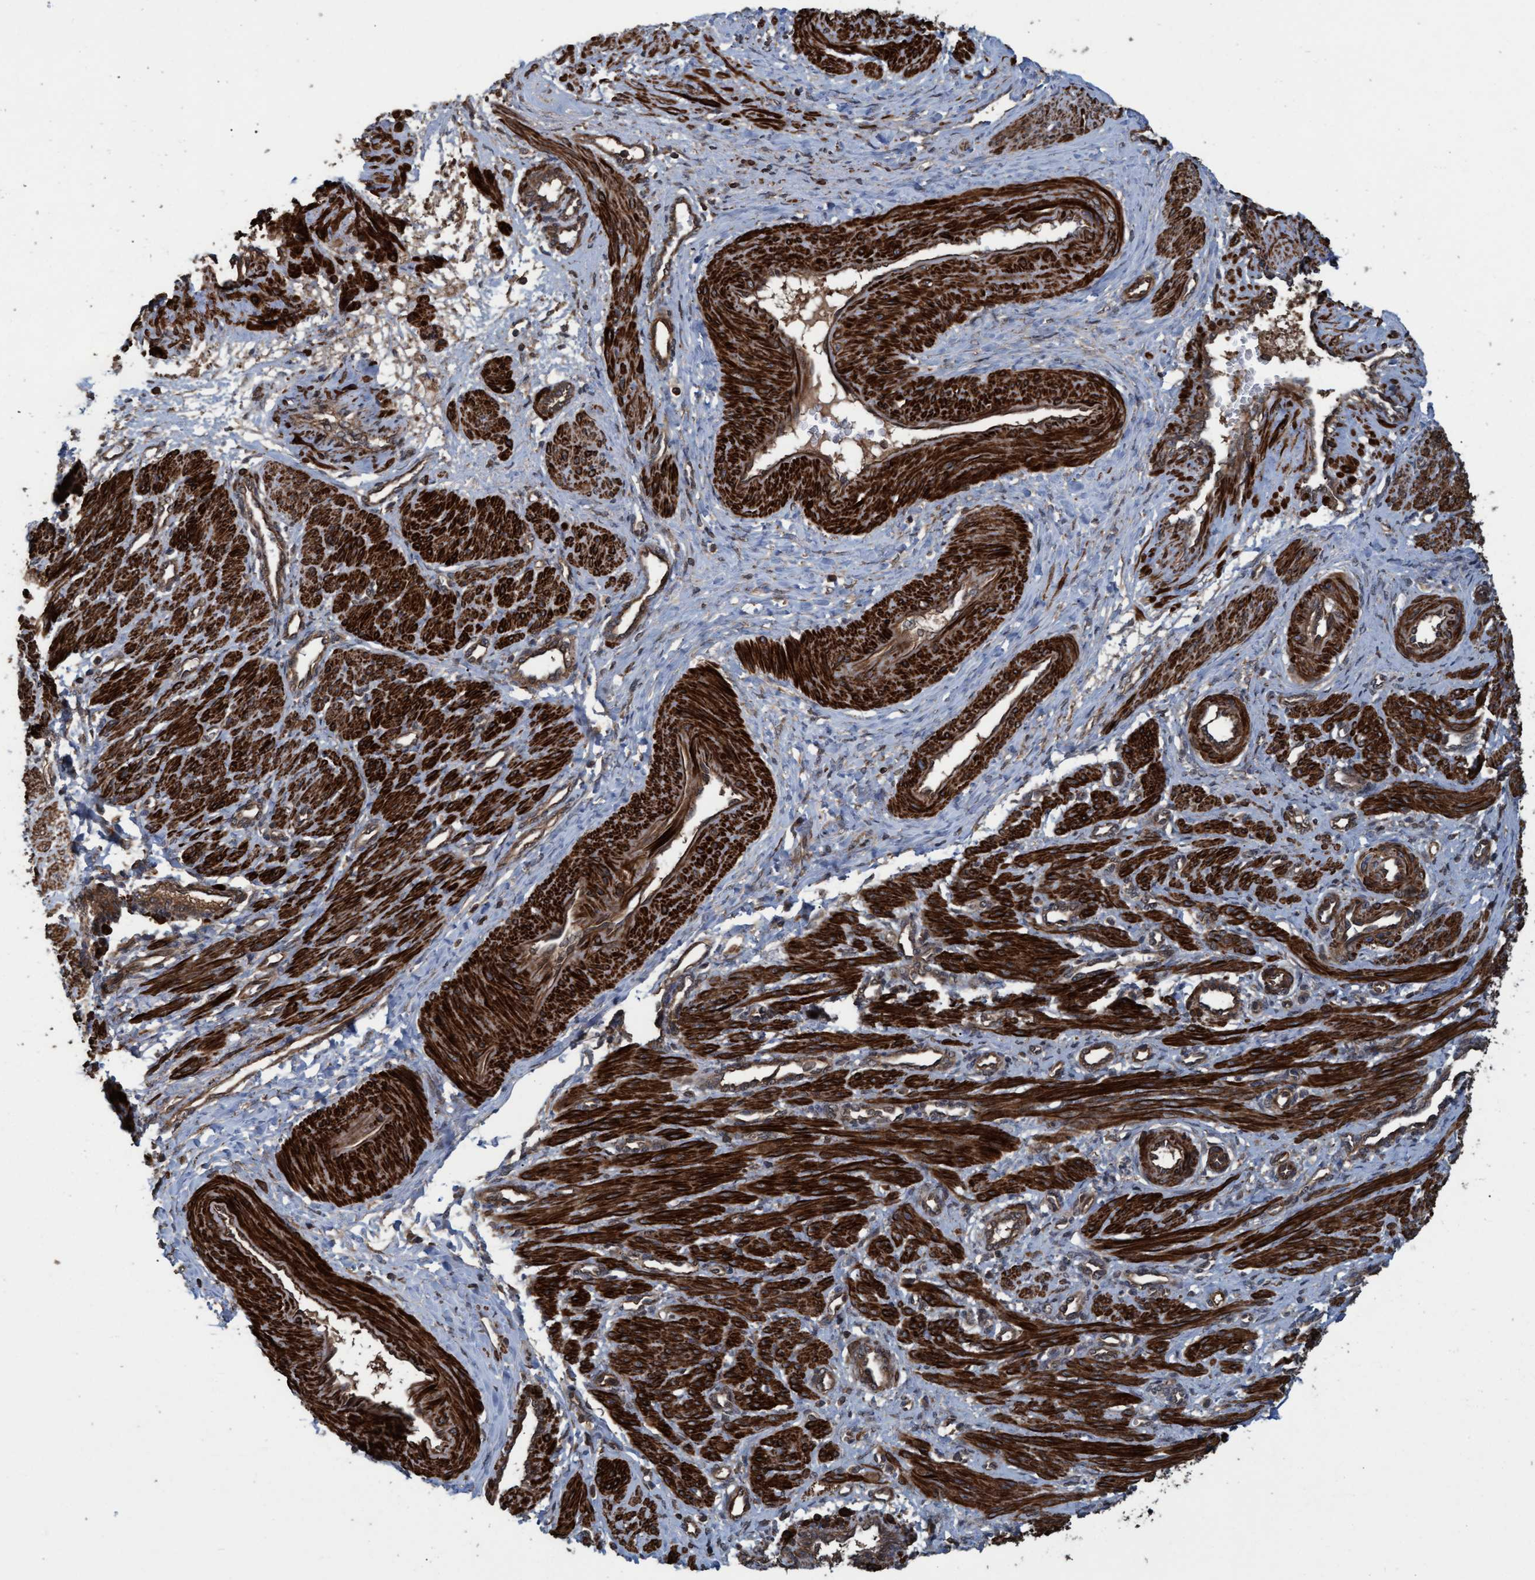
{"staining": {"intensity": "strong", "quantity": ">75%", "location": "cytoplasmic/membranous"}, "tissue": "smooth muscle", "cell_type": "Smooth muscle cells", "image_type": "normal", "snomed": [{"axis": "morphology", "description": "Normal tissue, NOS"}, {"axis": "topography", "description": "Endometrium"}], "caption": "A brown stain labels strong cytoplasmic/membranous staining of a protein in smooth muscle cells of benign smooth muscle. The staining was performed using DAB, with brown indicating positive protein expression. Nuclei are stained blue with hematoxylin.", "gene": "GGT6", "patient": {"sex": "female", "age": 33}}